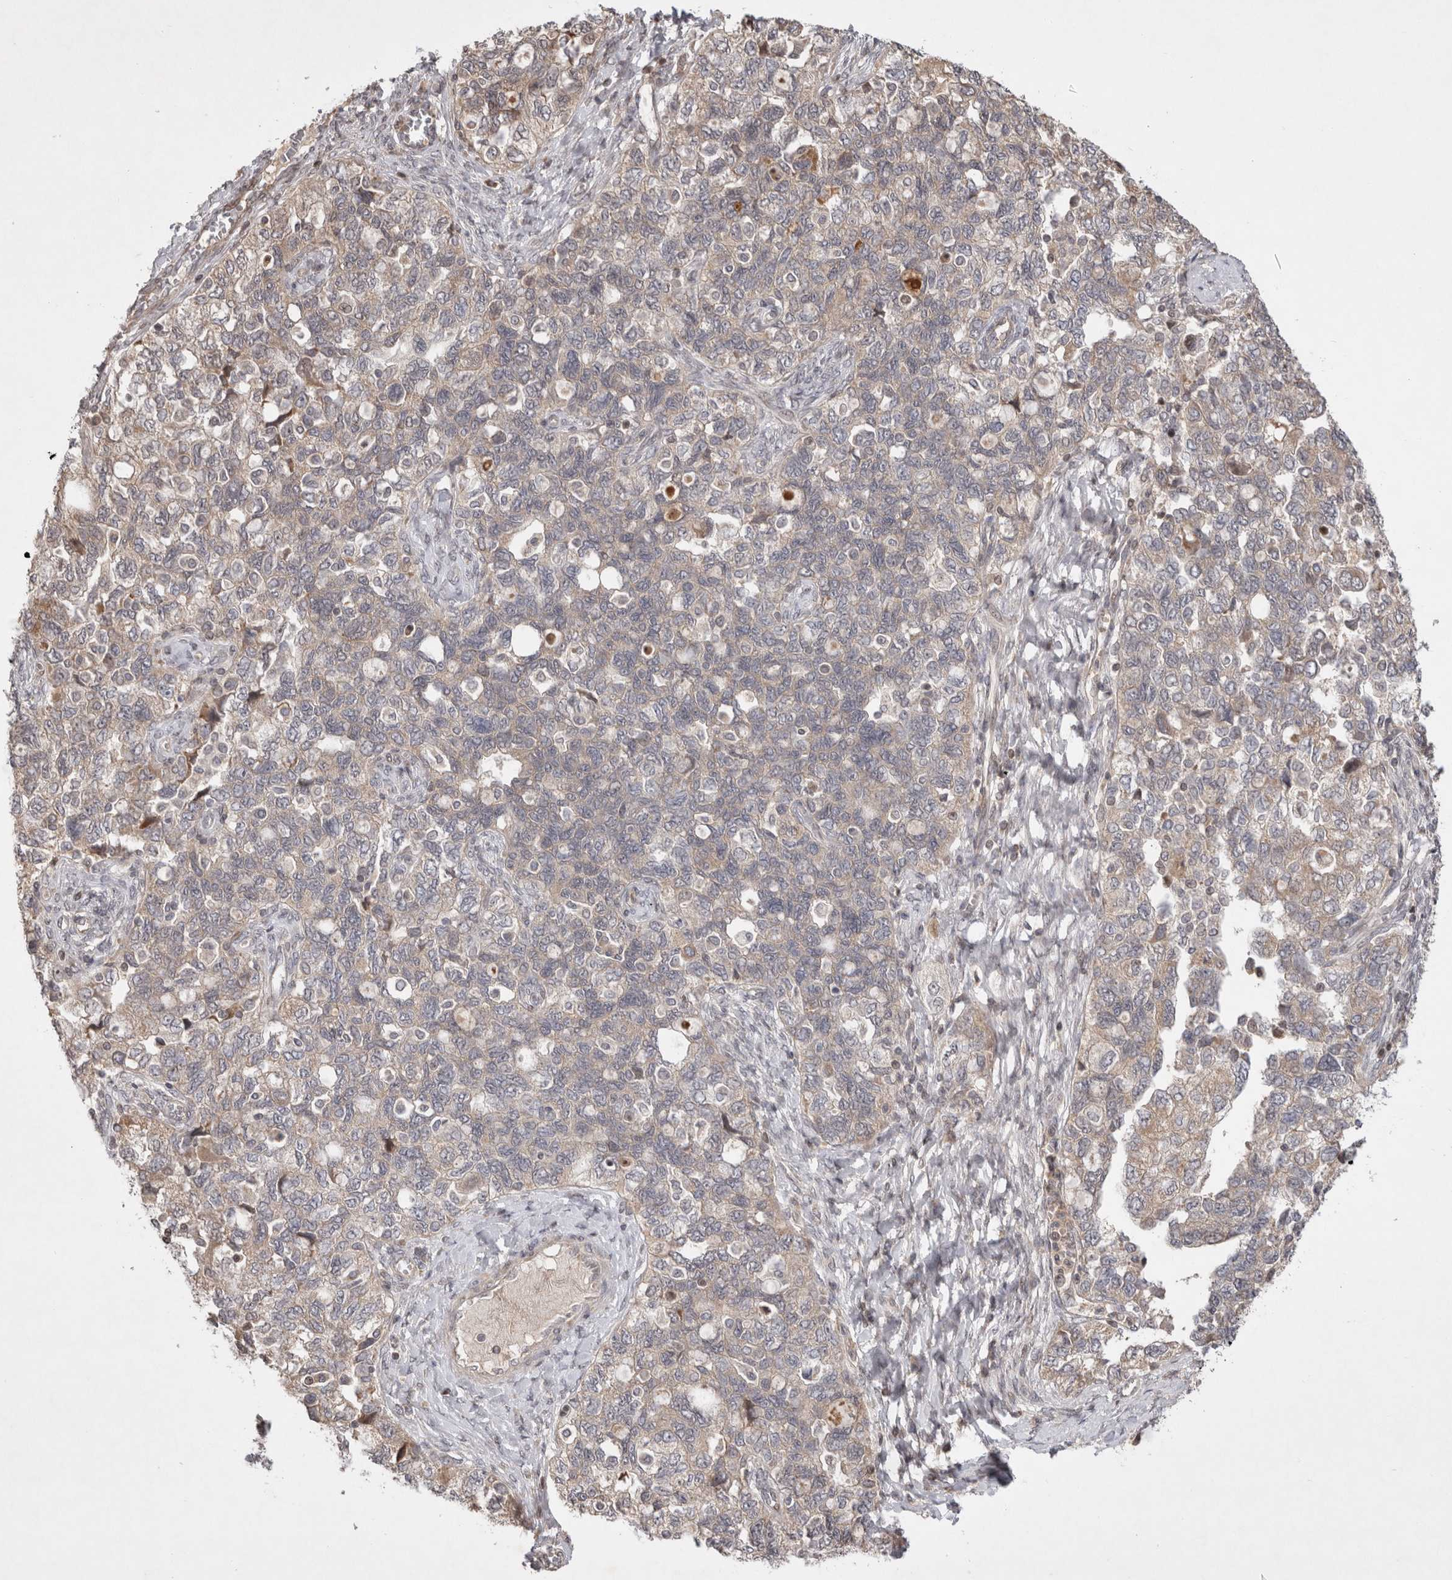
{"staining": {"intensity": "weak", "quantity": ">75%", "location": "cytoplasmic/membranous"}, "tissue": "ovarian cancer", "cell_type": "Tumor cells", "image_type": "cancer", "snomed": [{"axis": "morphology", "description": "Carcinoma, NOS"}, {"axis": "morphology", "description": "Cystadenocarcinoma, serous, NOS"}, {"axis": "topography", "description": "Ovary"}], "caption": "Human ovarian carcinoma stained for a protein (brown) reveals weak cytoplasmic/membranous positive expression in about >75% of tumor cells.", "gene": "EIF2AK1", "patient": {"sex": "female", "age": 69}}